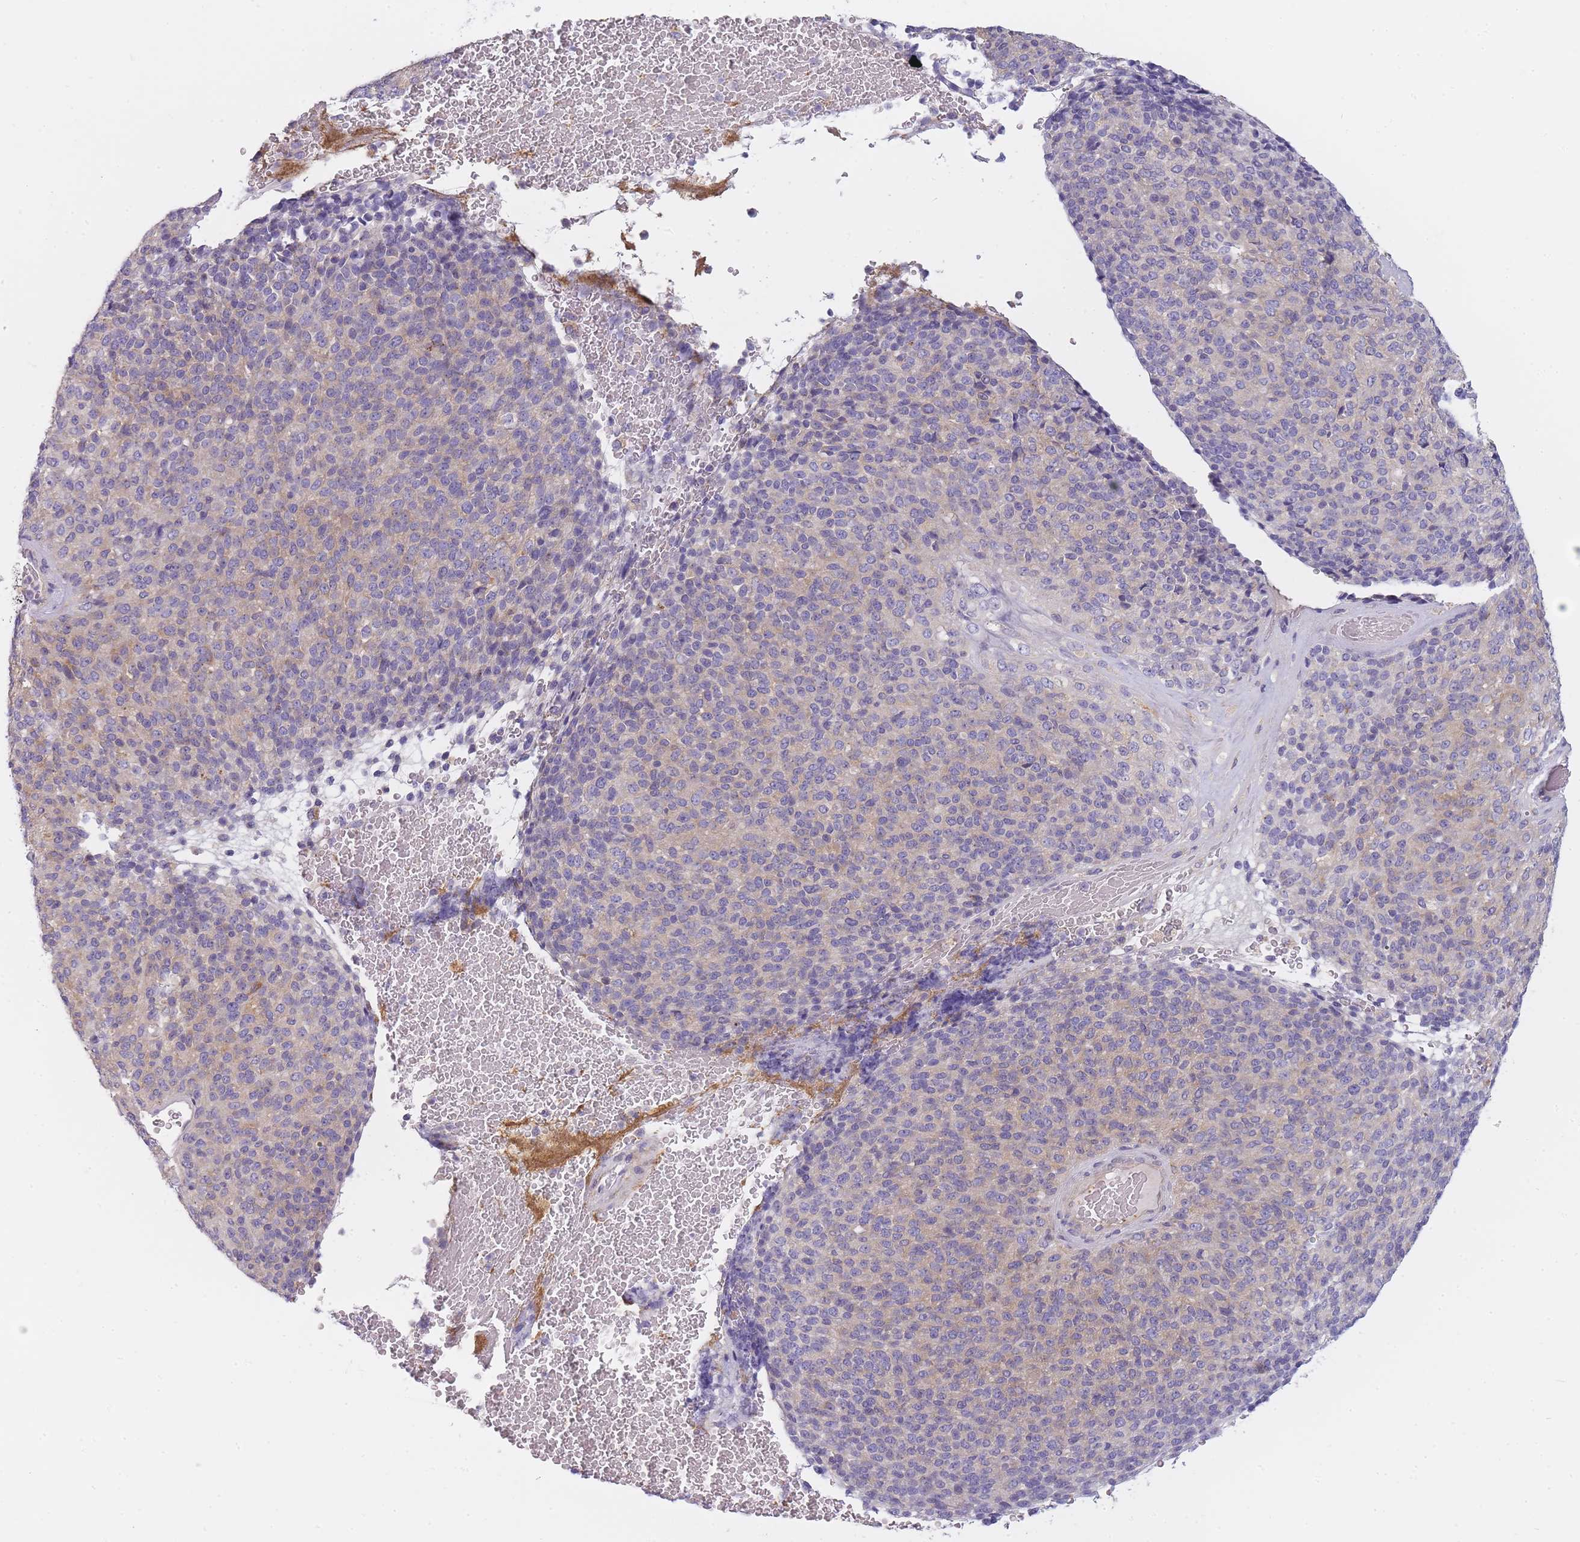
{"staining": {"intensity": "weak", "quantity": "<25%", "location": "cytoplasmic/membranous"}, "tissue": "melanoma", "cell_type": "Tumor cells", "image_type": "cancer", "snomed": [{"axis": "morphology", "description": "Malignant melanoma, Metastatic site"}, {"axis": "topography", "description": "Brain"}], "caption": "A histopathology image of human melanoma is negative for staining in tumor cells.", "gene": "AP3M2", "patient": {"sex": "female", "age": 56}}